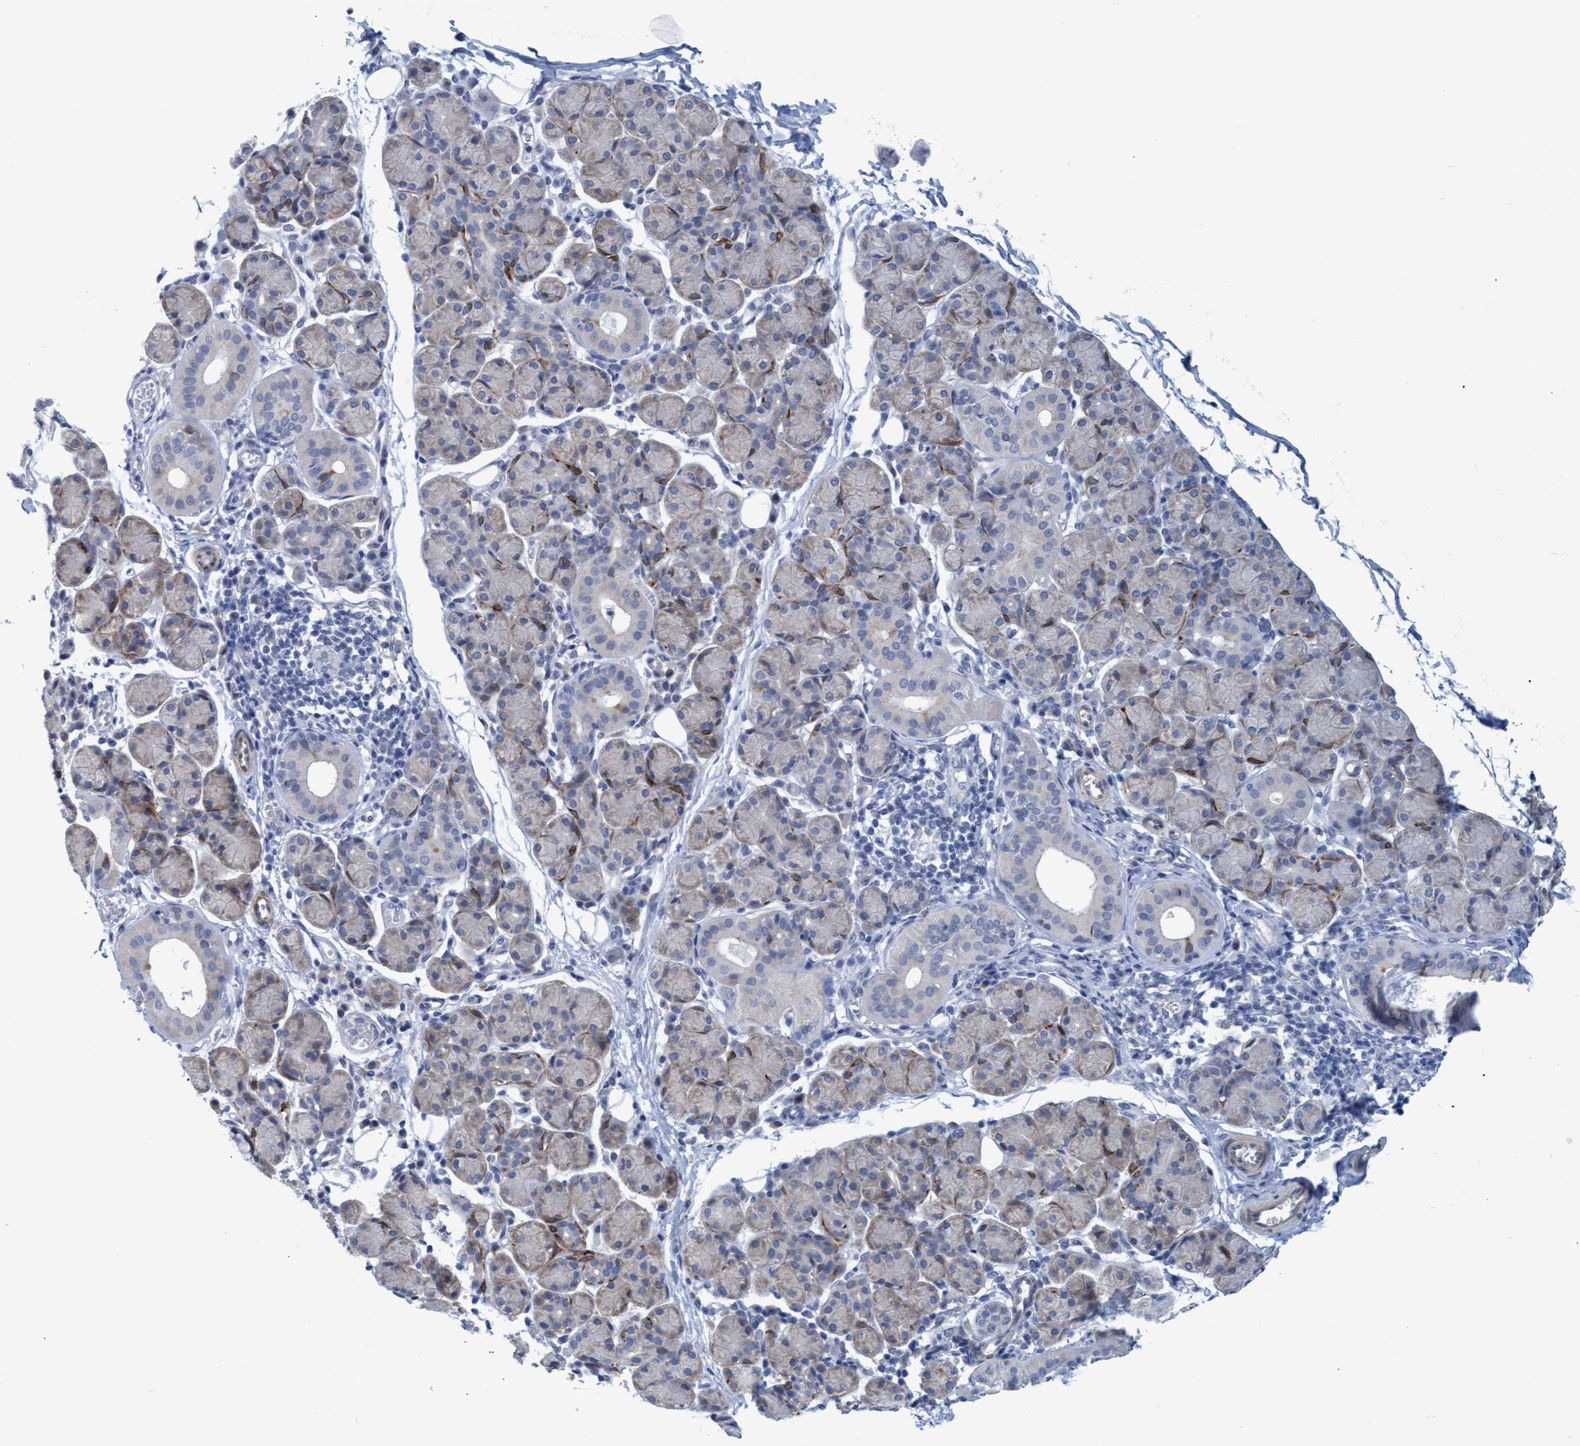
{"staining": {"intensity": "weak", "quantity": "<25%", "location": "cytoplasmic/membranous"}, "tissue": "salivary gland", "cell_type": "Glandular cells", "image_type": "normal", "snomed": [{"axis": "morphology", "description": "Normal tissue, NOS"}, {"axis": "morphology", "description": "Inflammation, NOS"}, {"axis": "topography", "description": "Lymph node"}, {"axis": "topography", "description": "Salivary gland"}], "caption": "The micrograph shows no significant expression in glandular cells of salivary gland.", "gene": "SSTR3", "patient": {"sex": "male", "age": 3}}